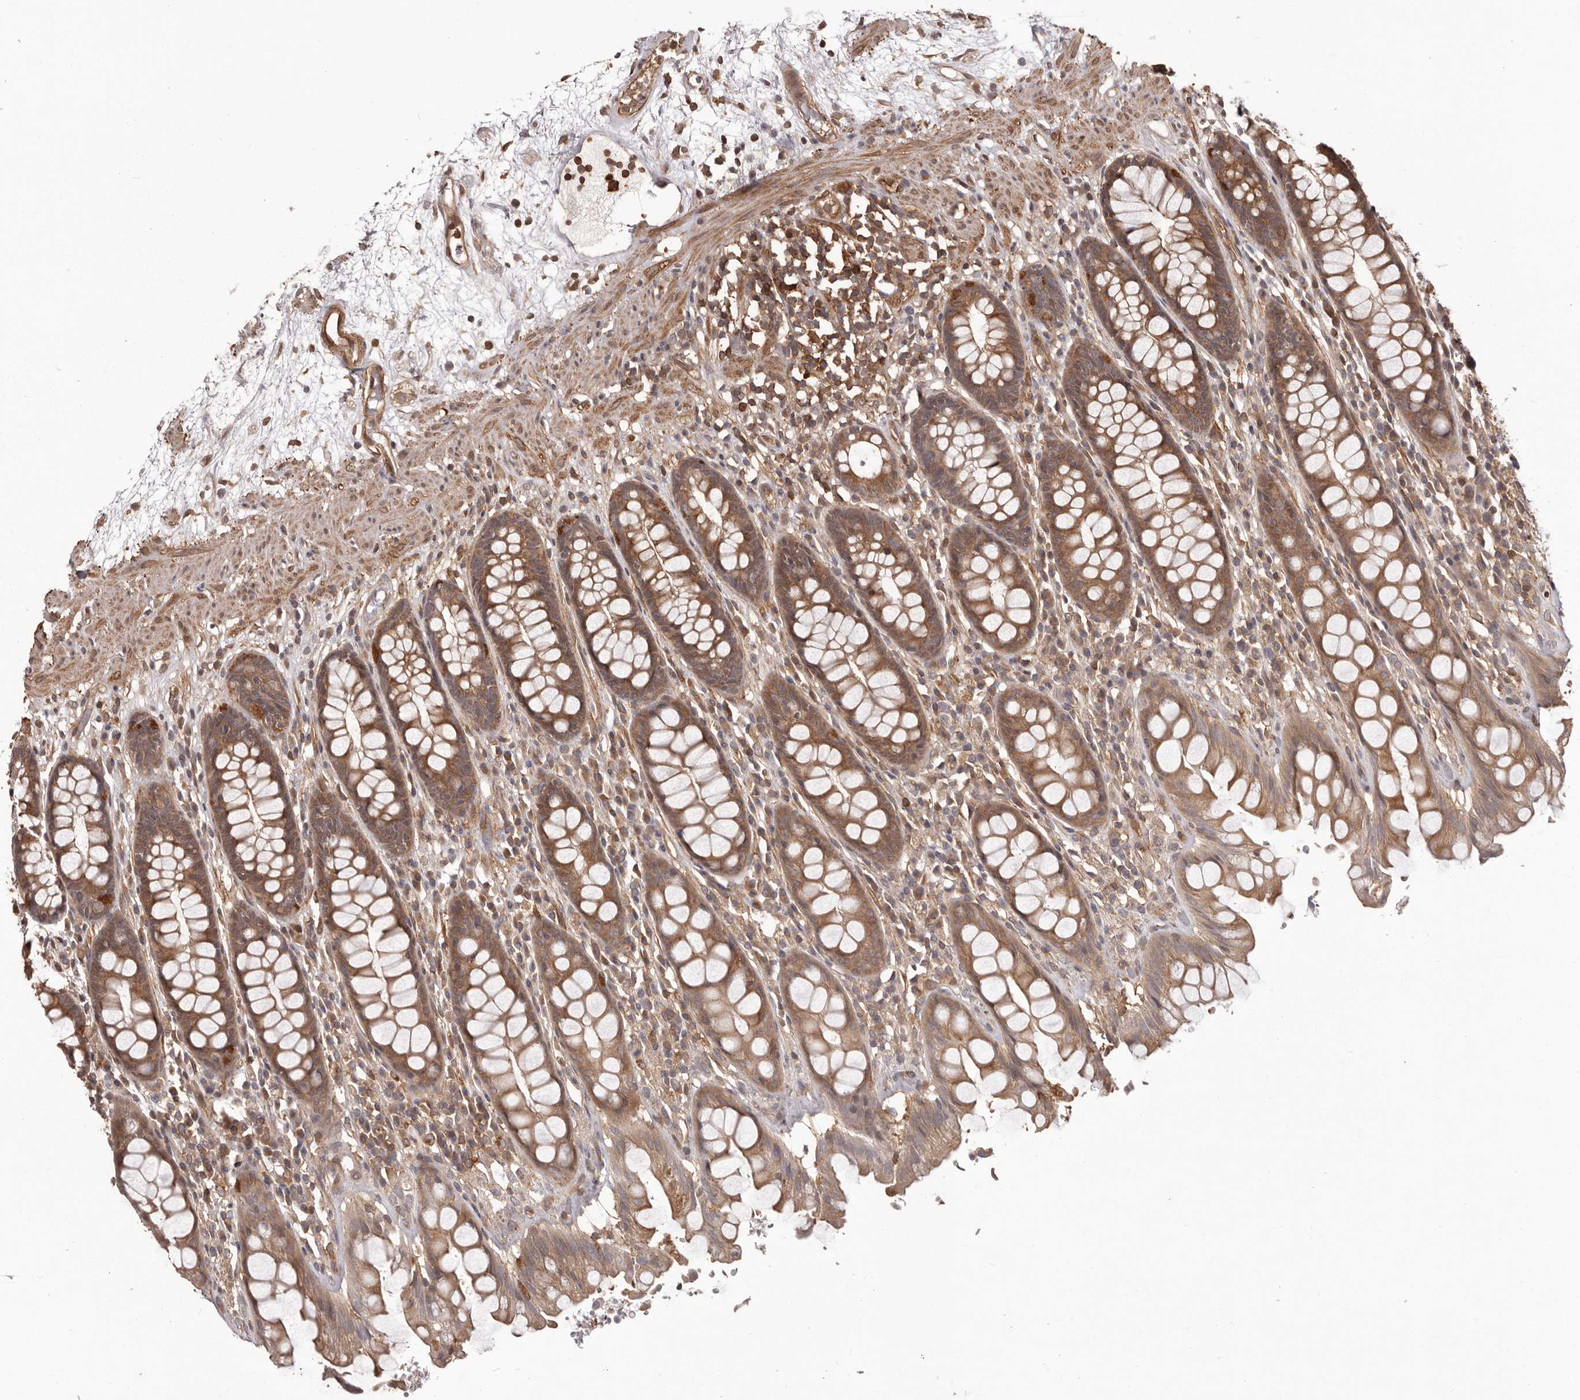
{"staining": {"intensity": "moderate", "quantity": ">75%", "location": "cytoplasmic/membranous"}, "tissue": "rectum", "cell_type": "Glandular cells", "image_type": "normal", "snomed": [{"axis": "morphology", "description": "Normal tissue, NOS"}, {"axis": "topography", "description": "Rectum"}], "caption": "Immunohistochemical staining of benign human rectum demonstrates moderate cytoplasmic/membranous protein staining in approximately >75% of glandular cells. The staining is performed using DAB brown chromogen to label protein expression. The nuclei are counter-stained blue using hematoxylin.", "gene": "NFKBIA", "patient": {"sex": "male", "age": 64}}